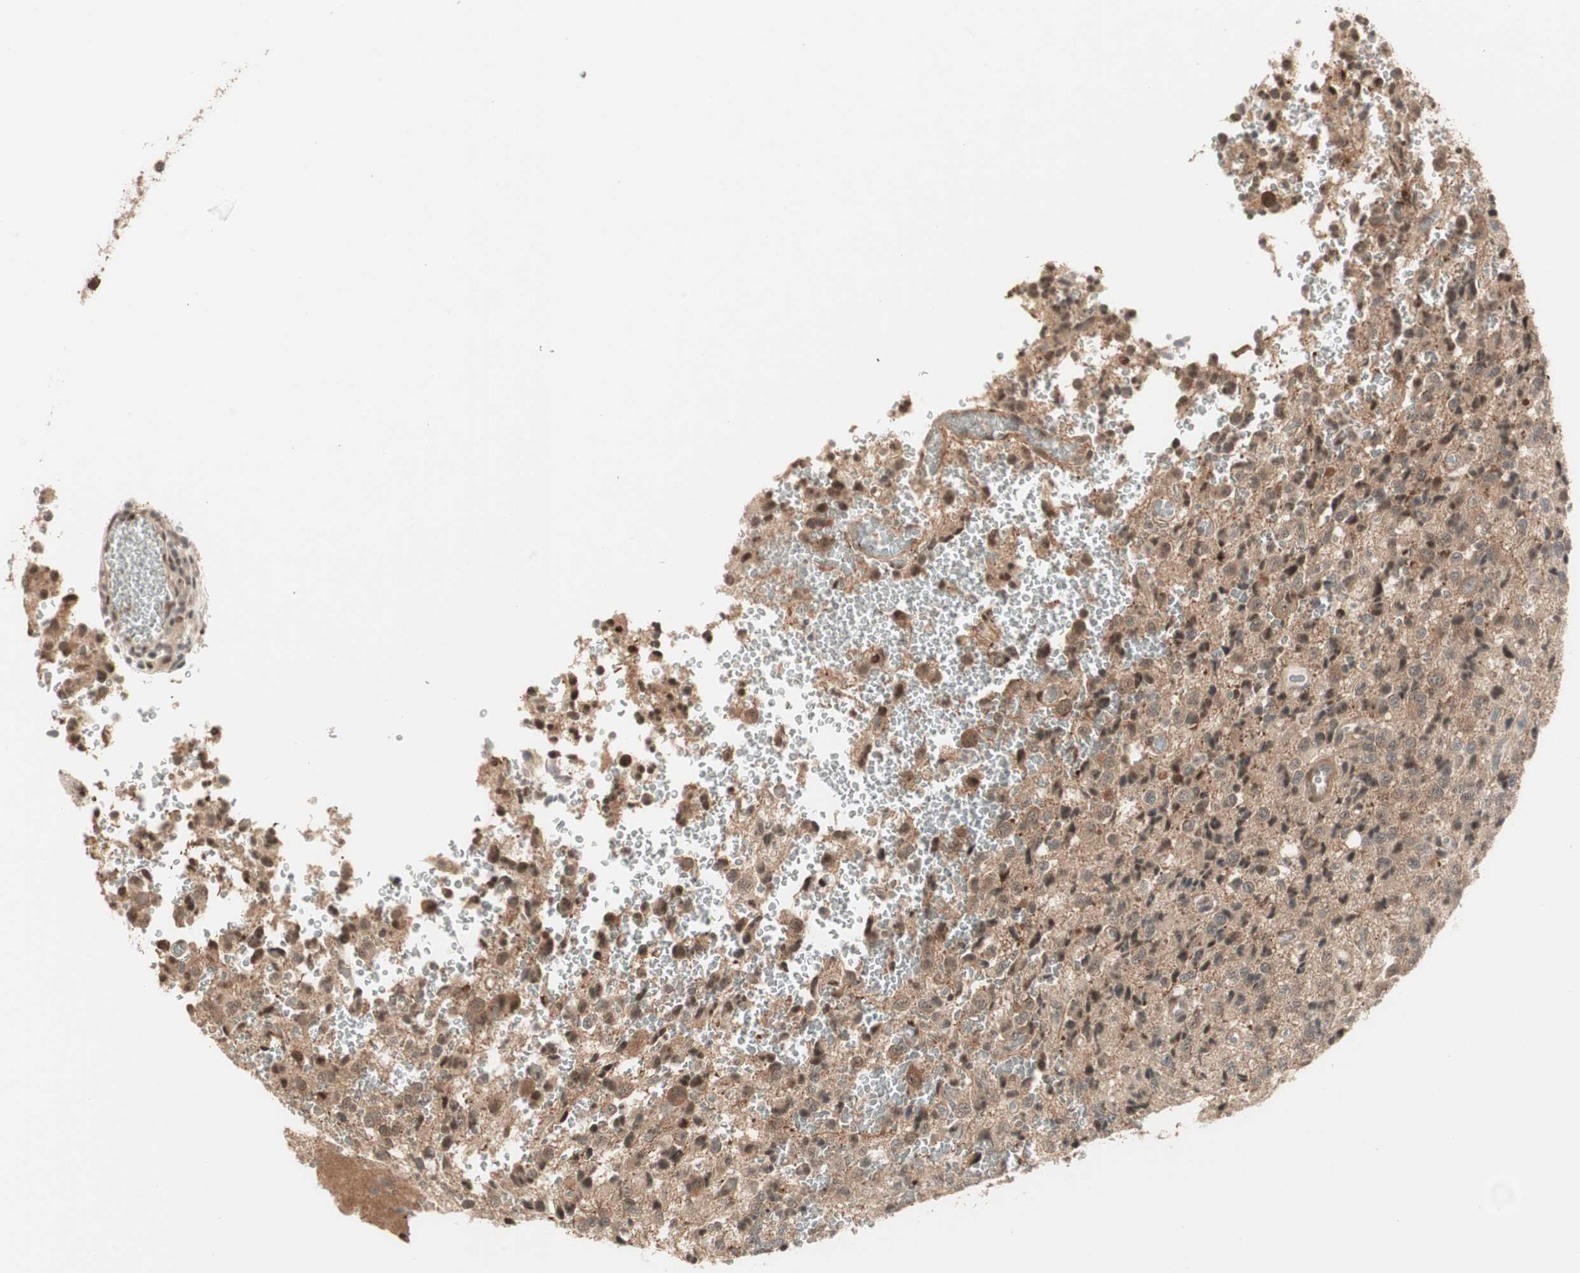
{"staining": {"intensity": "moderate", "quantity": ">75%", "location": "cytoplasmic/membranous,nuclear"}, "tissue": "glioma", "cell_type": "Tumor cells", "image_type": "cancer", "snomed": [{"axis": "morphology", "description": "Glioma, malignant, High grade"}, {"axis": "topography", "description": "pancreas cauda"}], "caption": "The immunohistochemical stain labels moderate cytoplasmic/membranous and nuclear staining in tumor cells of high-grade glioma (malignant) tissue.", "gene": "ZSCAN31", "patient": {"sex": "male", "age": 60}}